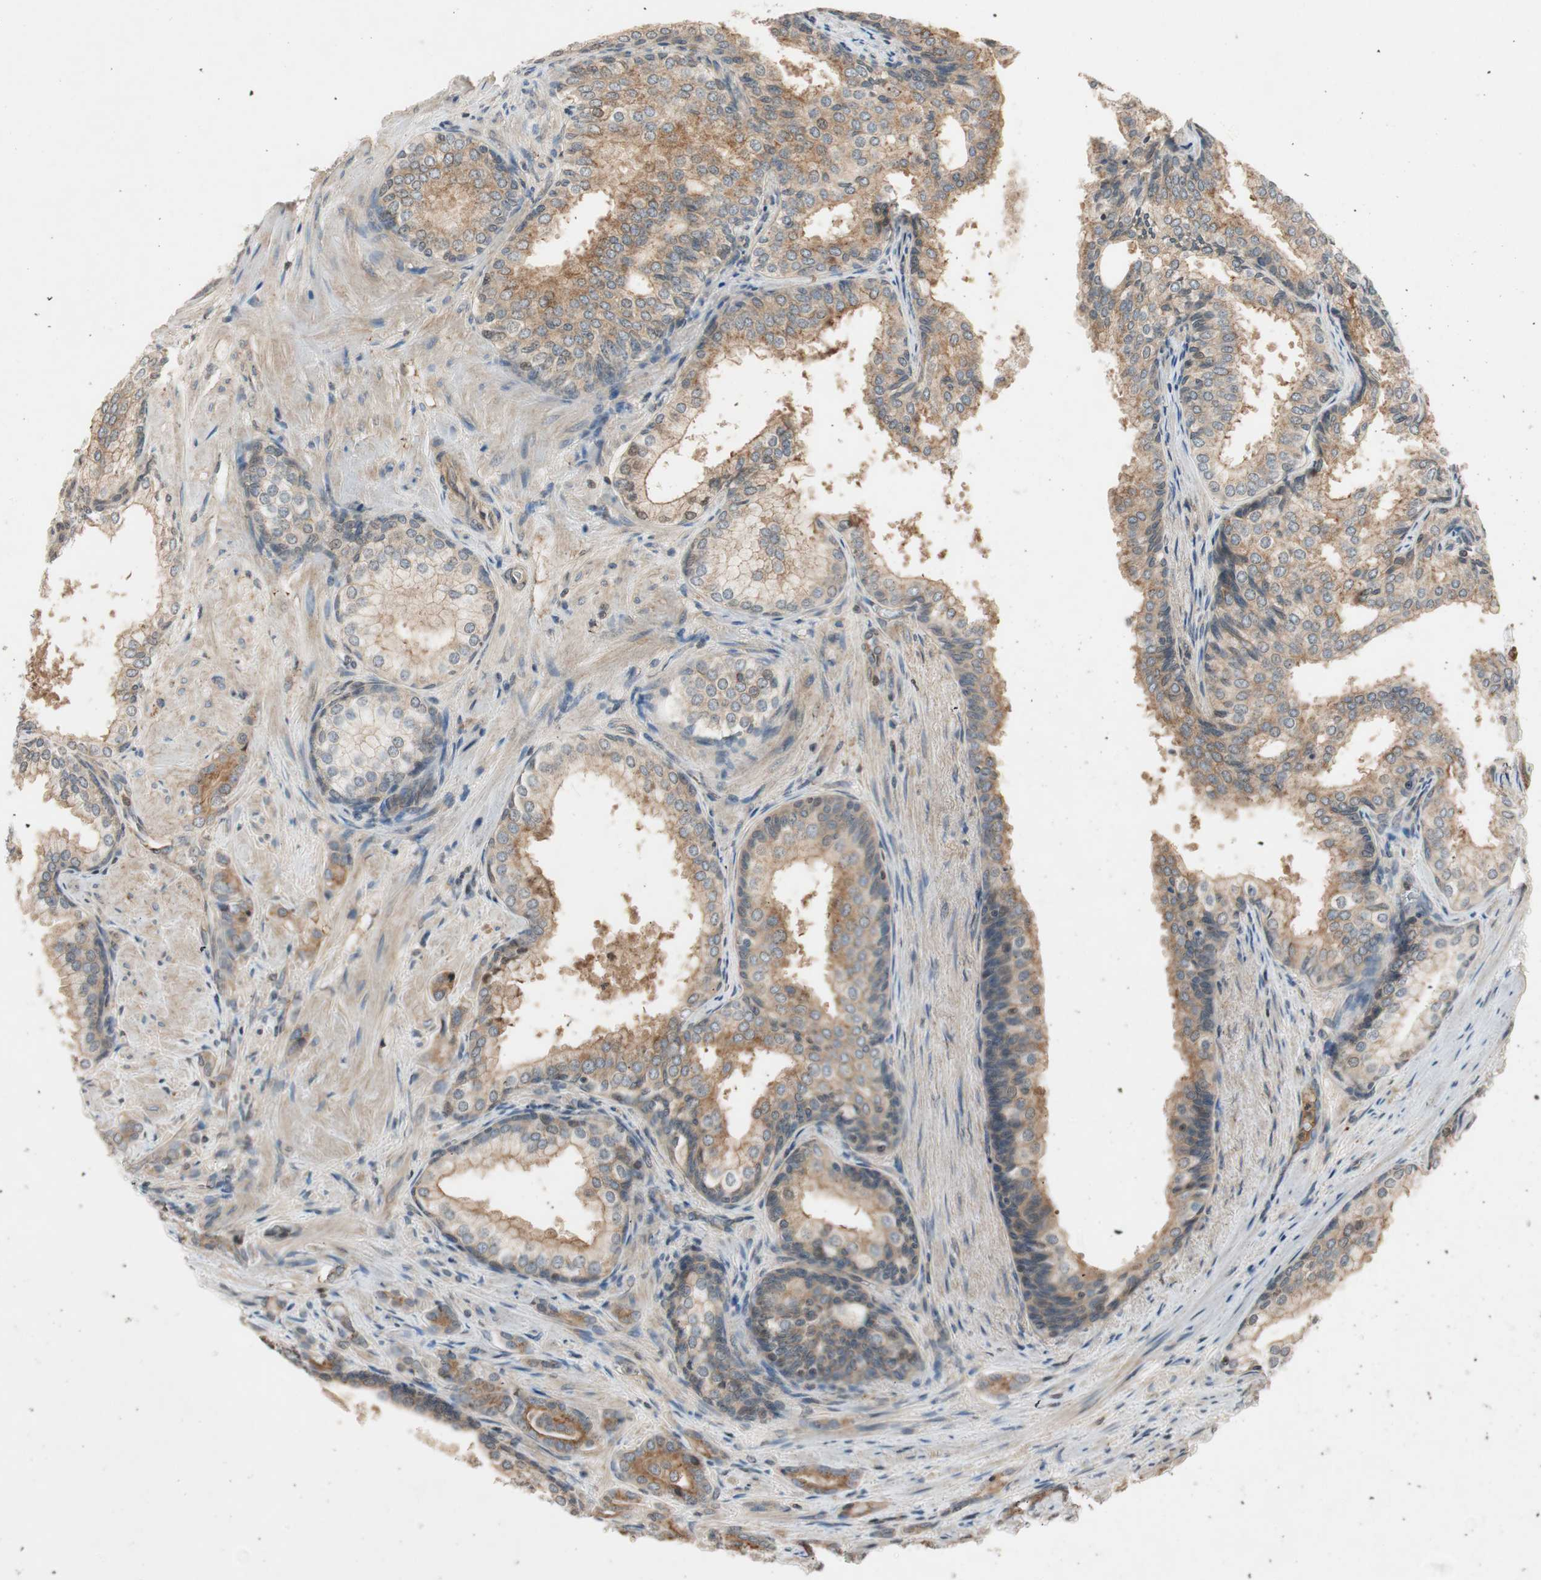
{"staining": {"intensity": "moderate", "quantity": ">75%", "location": "cytoplasmic/membranous"}, "tissue": "prostate cancer", "cell_type": "Tumor cells", "image_type": "cancer", "snomed": [{"axis": "morphology", "description": "Adenocarcinoma, High grade"}, {"axis": "topography", "description": "Prostate"}], "caption": "Approximately >75% of tumor cells in human prostate cancer demonstrate moderate cytoplasmic/membranous protein staining as visualized by brown immunohistochemical staining.", "gene": "GCLM", "patient": {"sex": "male", "age": 64}}